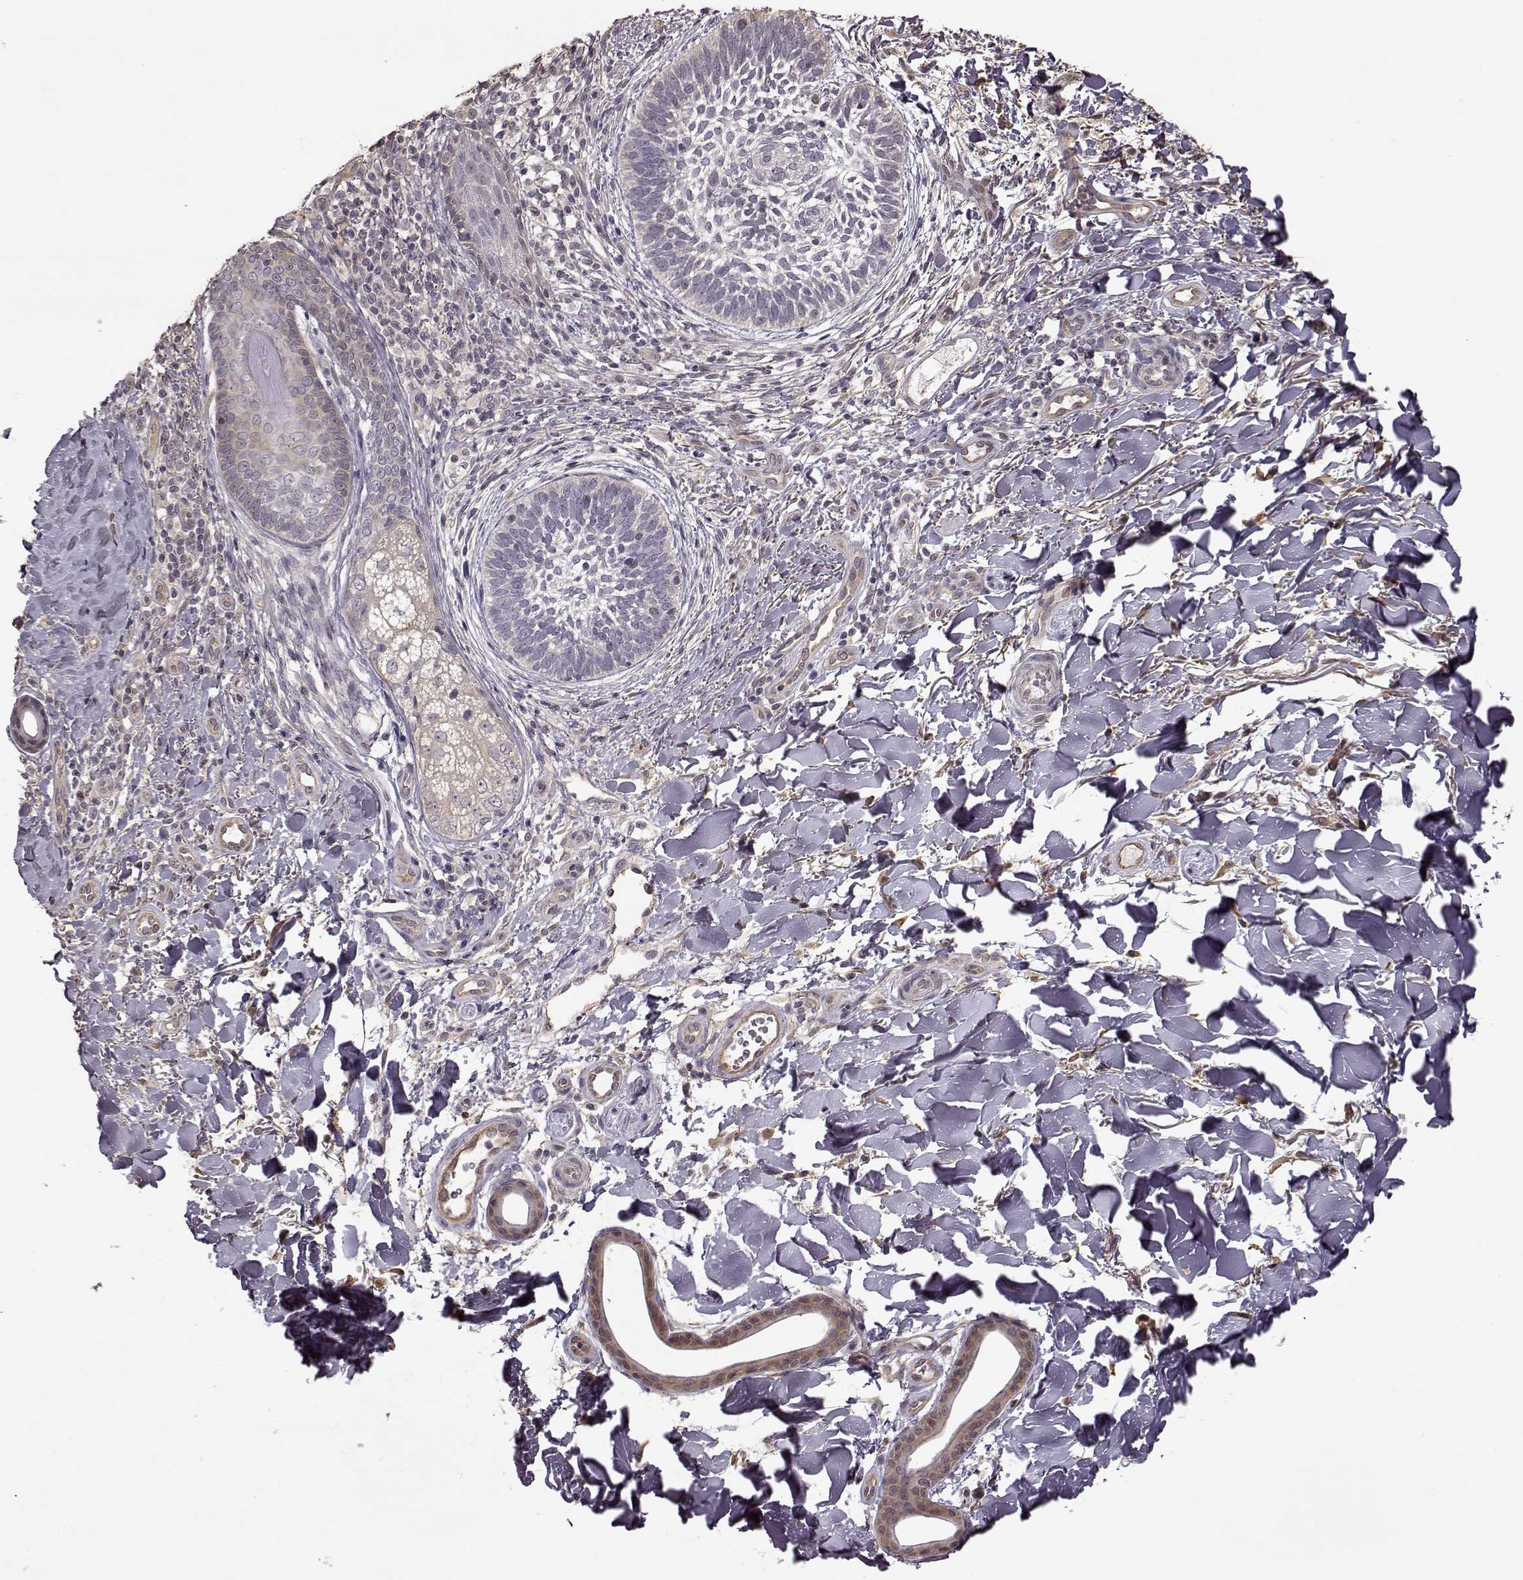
{"staining": {"intensity": "negative", "quantity": "none", "location": "none"}, "tissue": "skin cancer", "cell_type": "Tumor cells", "image_type": "cancer", "snomed": [{"axis": "morphology", "description": "Normal tissue, NOS"}, {"axis": "morphology", "description": "Basal cell carcinoma"}, {"axis": "topography", "description": "Skin"}], "caption": "Immunohistochemistry of basal cell carcinoma (skin) reveals no expression in tumor cells. Brightfield microscopy of IHC stained with DAB (3,3'-diaminobenzidine) (brown) and hematoxylin (blue), captured at high magnification.", "gene": "CRB1", "patient": {"sex": "male", "age": 46}}